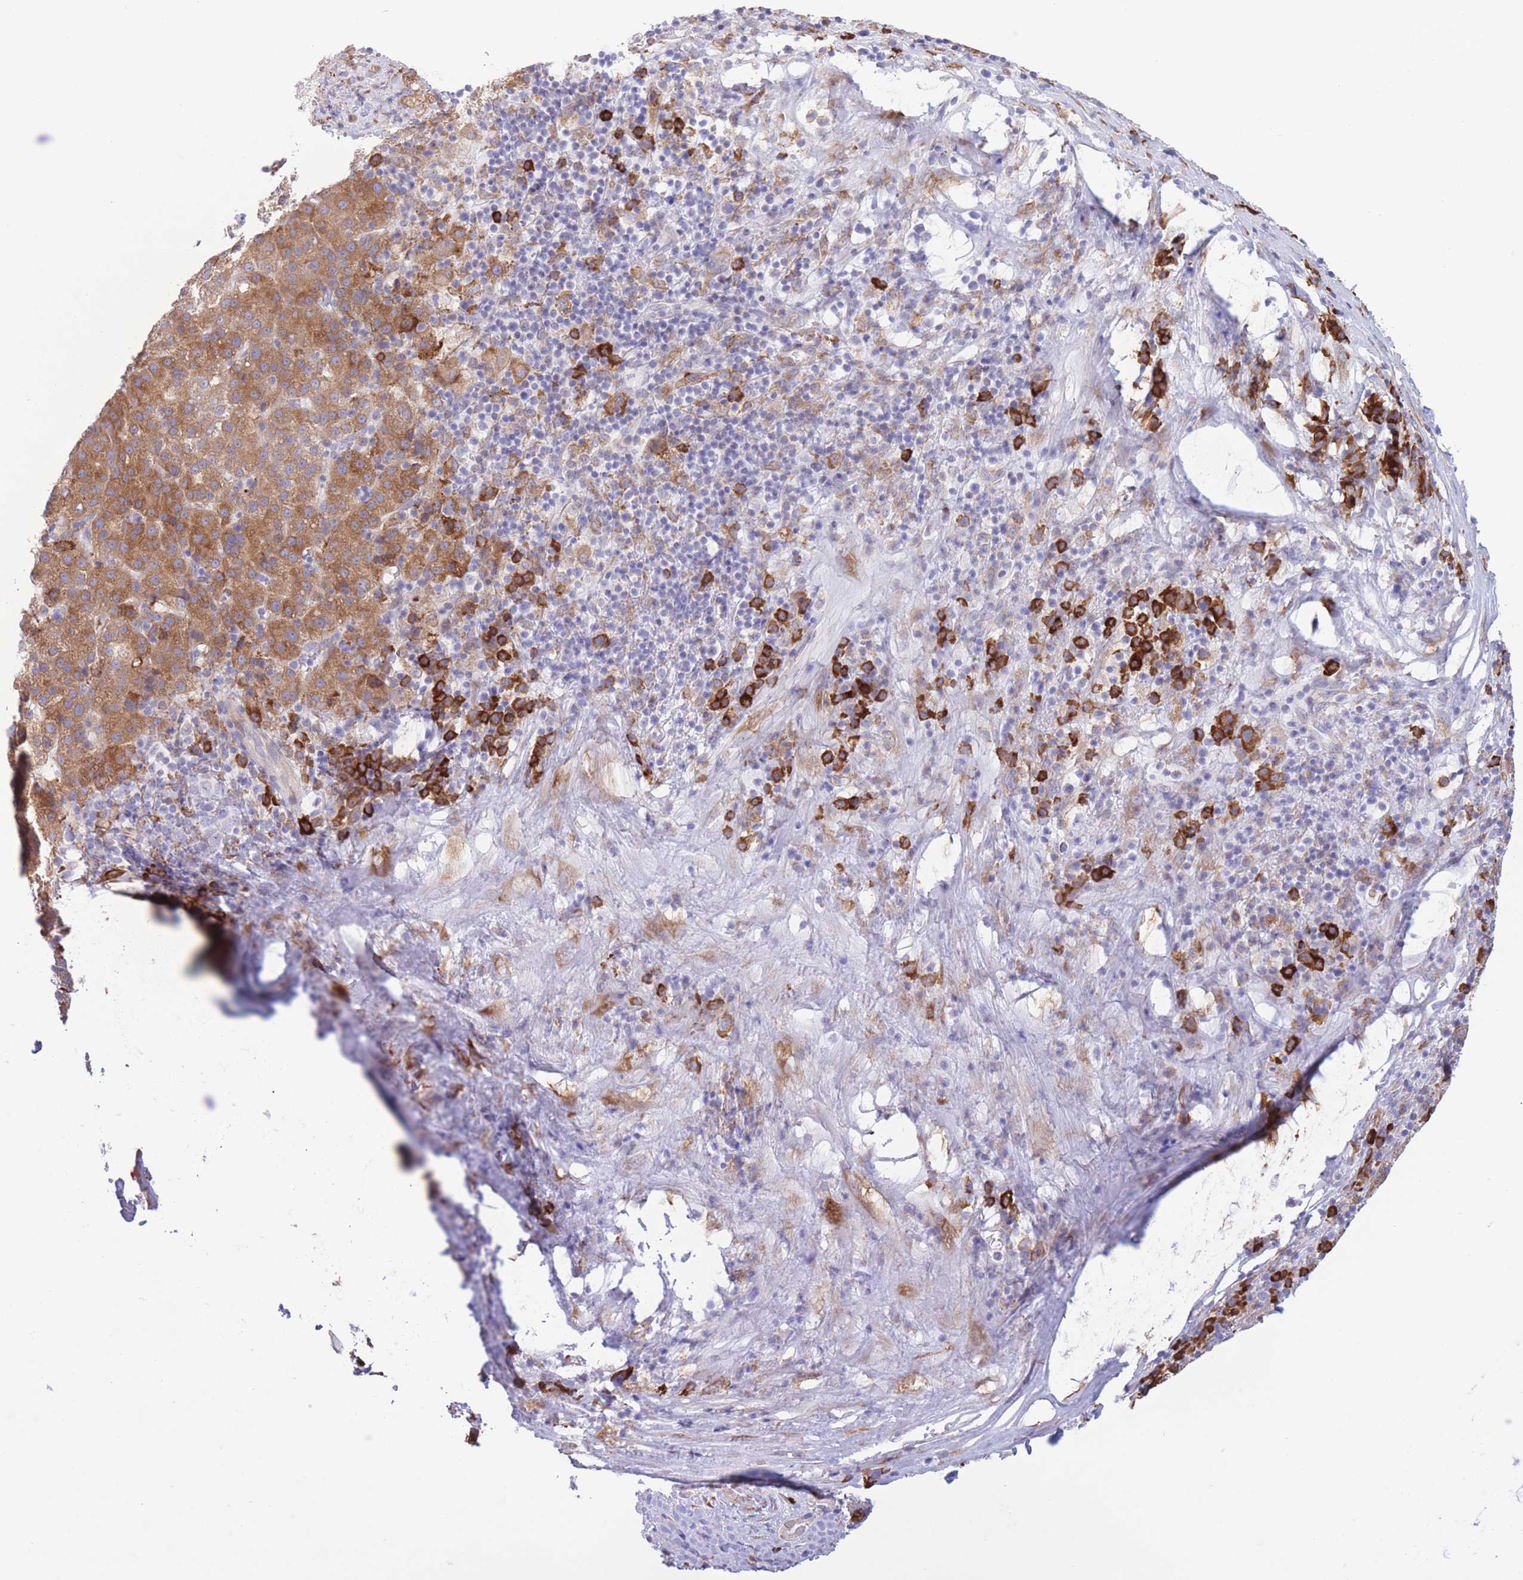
{"staining": {"intensity": "moderate", "quantity": ">75%", "location": "cytoplasmic/membranous"}, "tissue": "liver cancer", "cell_type": "Tumor cells", "image_type": "cancer", "snomed": [{"axis": "morphology", "description": "Carcinoma, Hepatocellular, NOS"}, {"axis": "topography", "description": "Liver"}], "caption": "Immunohistochemistry (IHC) photomicrograph of liver cancer (hepatocellular carcinoma) stained for a protein (brown), which displays medium levels of moderate cytoplasmic/membranous expression in about >75% of tumor cells.", "gene": "MYDGF", "patient": {"sex": "female", "age": 58}}